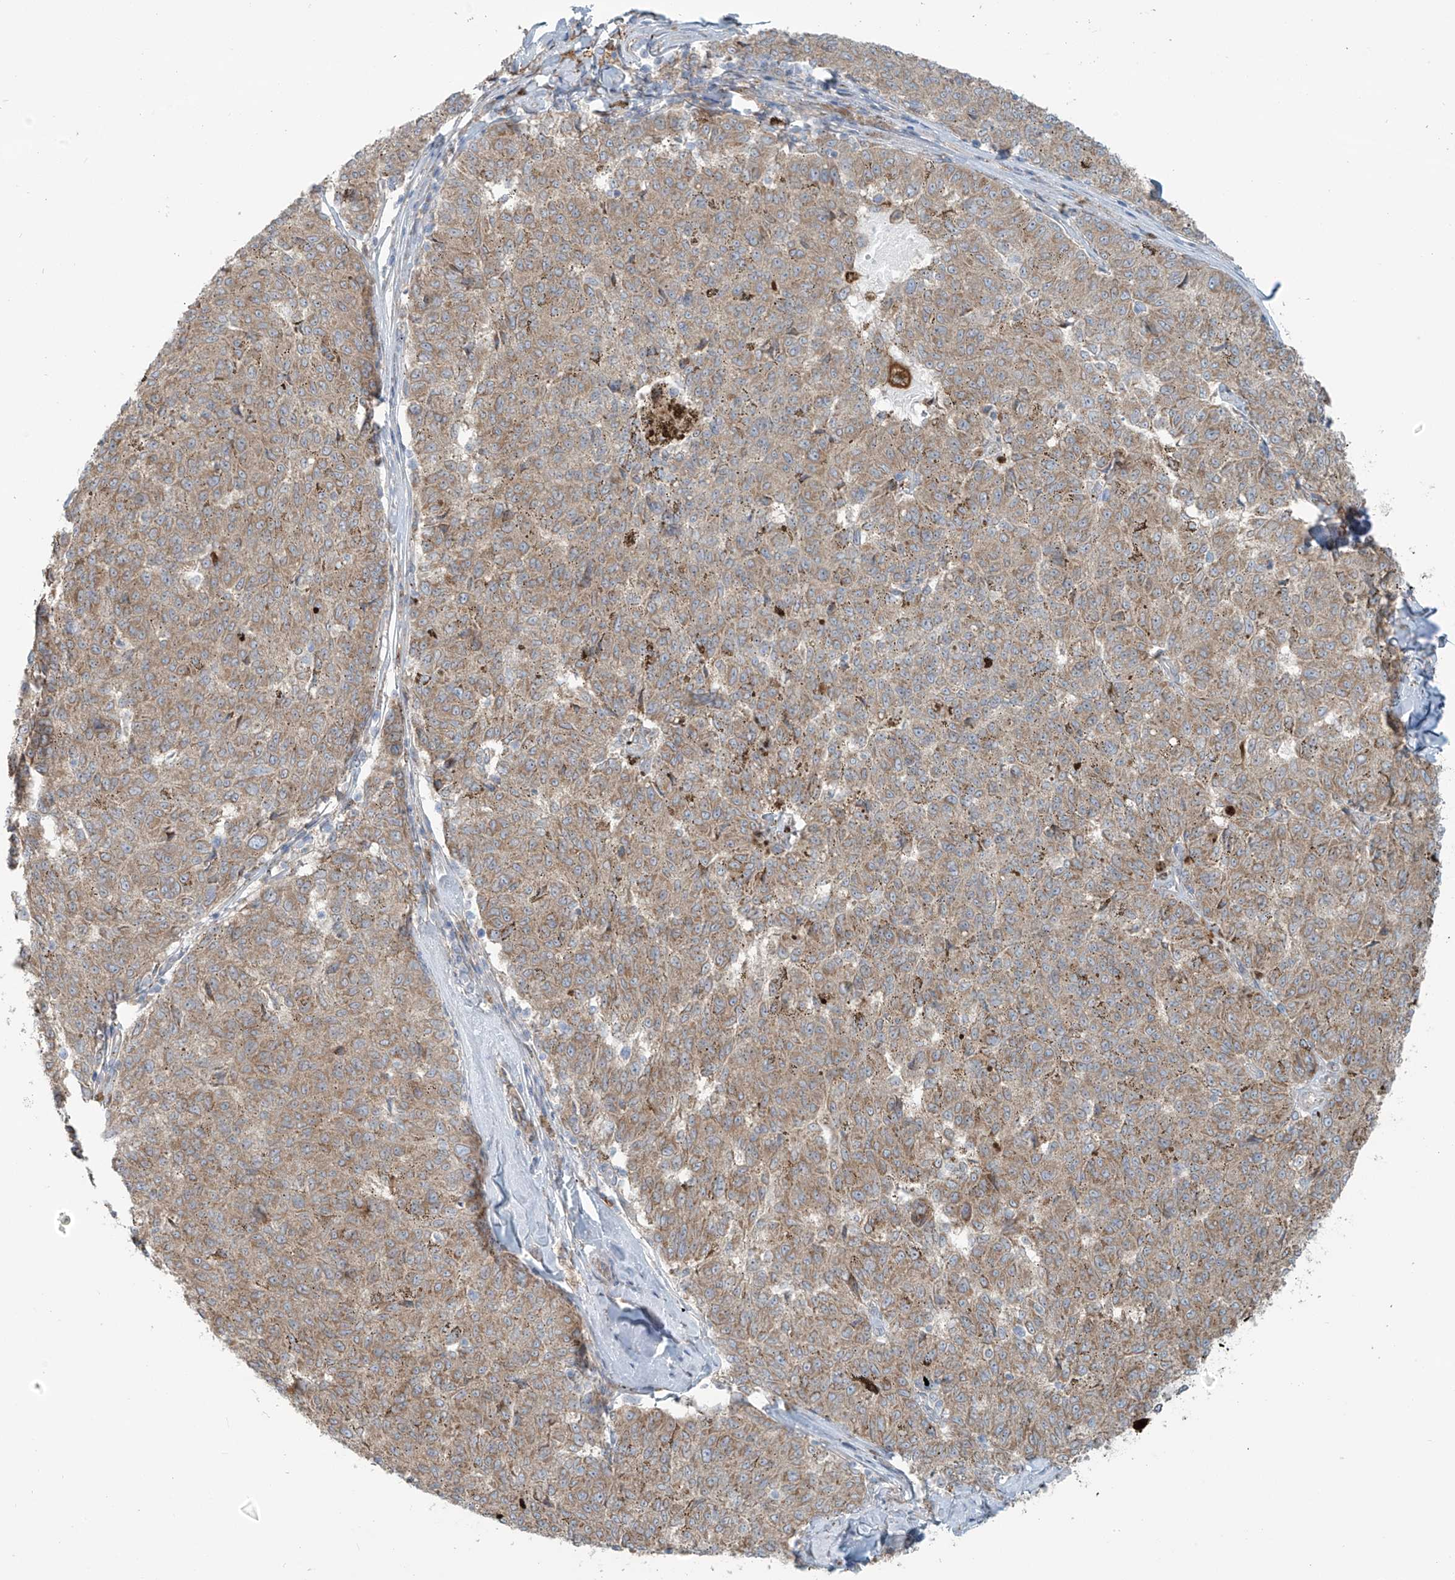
{"staining": {"intensity": "weak", "quantity": "25%-75%", "location": "cytoplasmic/membranous"}, "tissue": "melanoma", "cell_type": "Tumor cells", "image_type": "cancer", "snomed": [{"axis": "morphology", "description": "Malignant melanoma, NOS"}, {"axis": "topography", "description": "Skin"}], "caption": "Protein staining shows weak cytoplasmic/membranous positivity in about 25%-75% of tumor cells in malignant melanoma. (DAB (3,3'-diaminobenzidine) IHC with brightfield microscopy, high magnification).", "gene": "LZTS3", "patient": {"sex": "female", "age": 72}}